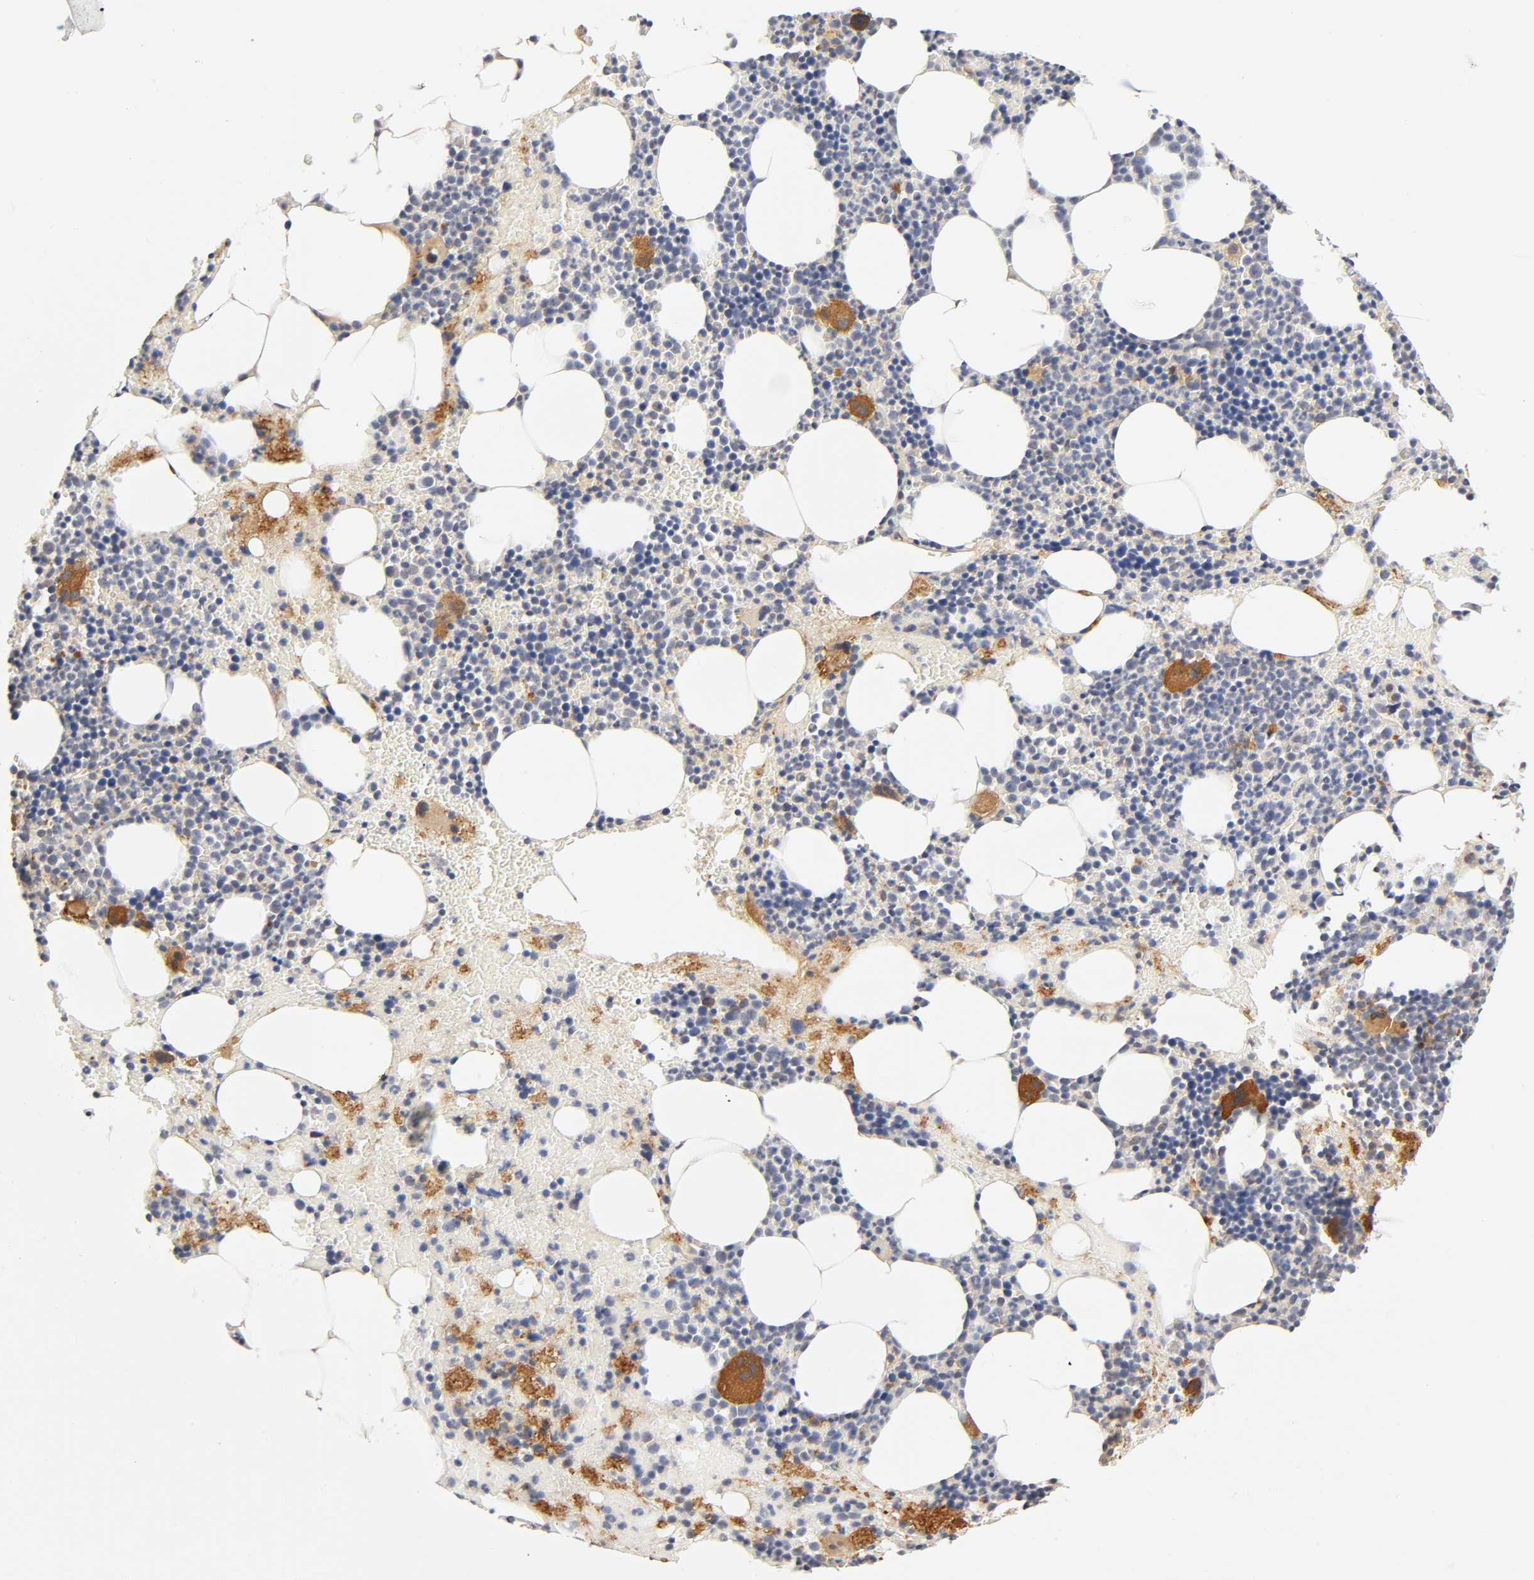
{"staining": {"intensity": "strong", "quantity": "<25%", "location": "cytoplasmic/membranous"}, "tissue": "bone marrow", "cell_type": "Hematopoietic cells", "image_type": "normal", "snomed": [{"axis": "morphology", "description": "Normal tissue, NOS"}, {"axis": "topography", "description": "Bone marrow"}], "caption": "Immunohistochemistry (IHC) staining of normal bone marrow, which shows medium levels of strong cytoplasmic/membranous staining in about <25% of hematopoietic cells indicating strong cytoplasmic/membranous protein expression. The staining was performed using DAB (3,3'-diaminobenzidine) (brown) for protein detection and nuclei were counterstained in hematoxylin (blue).", "gene": "PDE5A", "patient": {"sex": "male", "age": 82}}